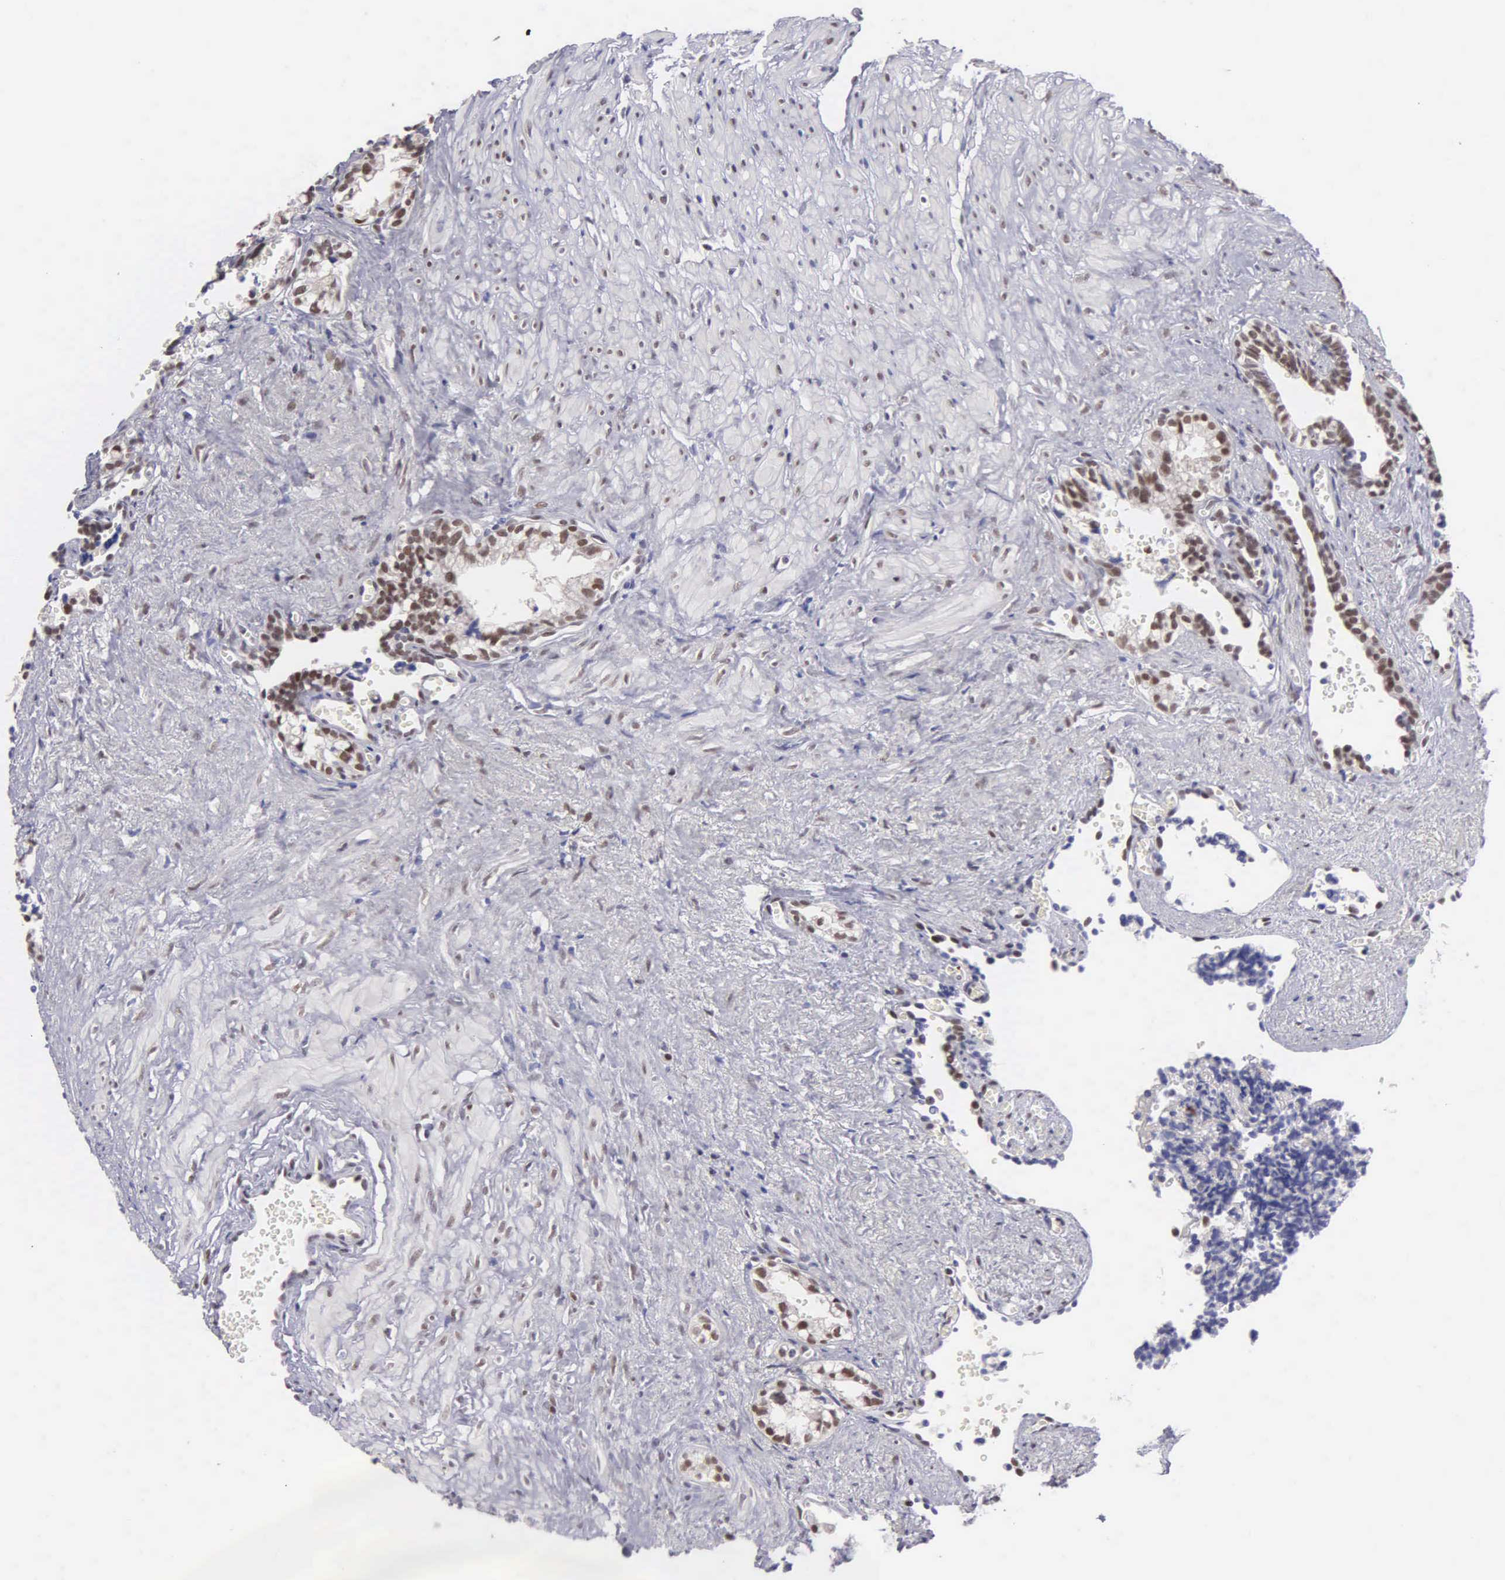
{"staining": {"intensity": "strong", "quantity": ">75%", "location": "nuclear"}, "tissue": "seminal vesicle", "cell_type": "Glandular cells", "image_type": "normal", "snomed": [{"axis": "morphology", "description": "Normal tissue, NOS"}, {"axis": "topography", "description": "Seminal veicle"}], "caption": "This histopathology image demonstrates immunohistochemistry (IHC) staining of unremarkable seminal vesicle, with high strong nuclear positivity in about >75% of glandular cells.", "gene": "UBR7", "patient": {"sex": "male", "age": 60}}